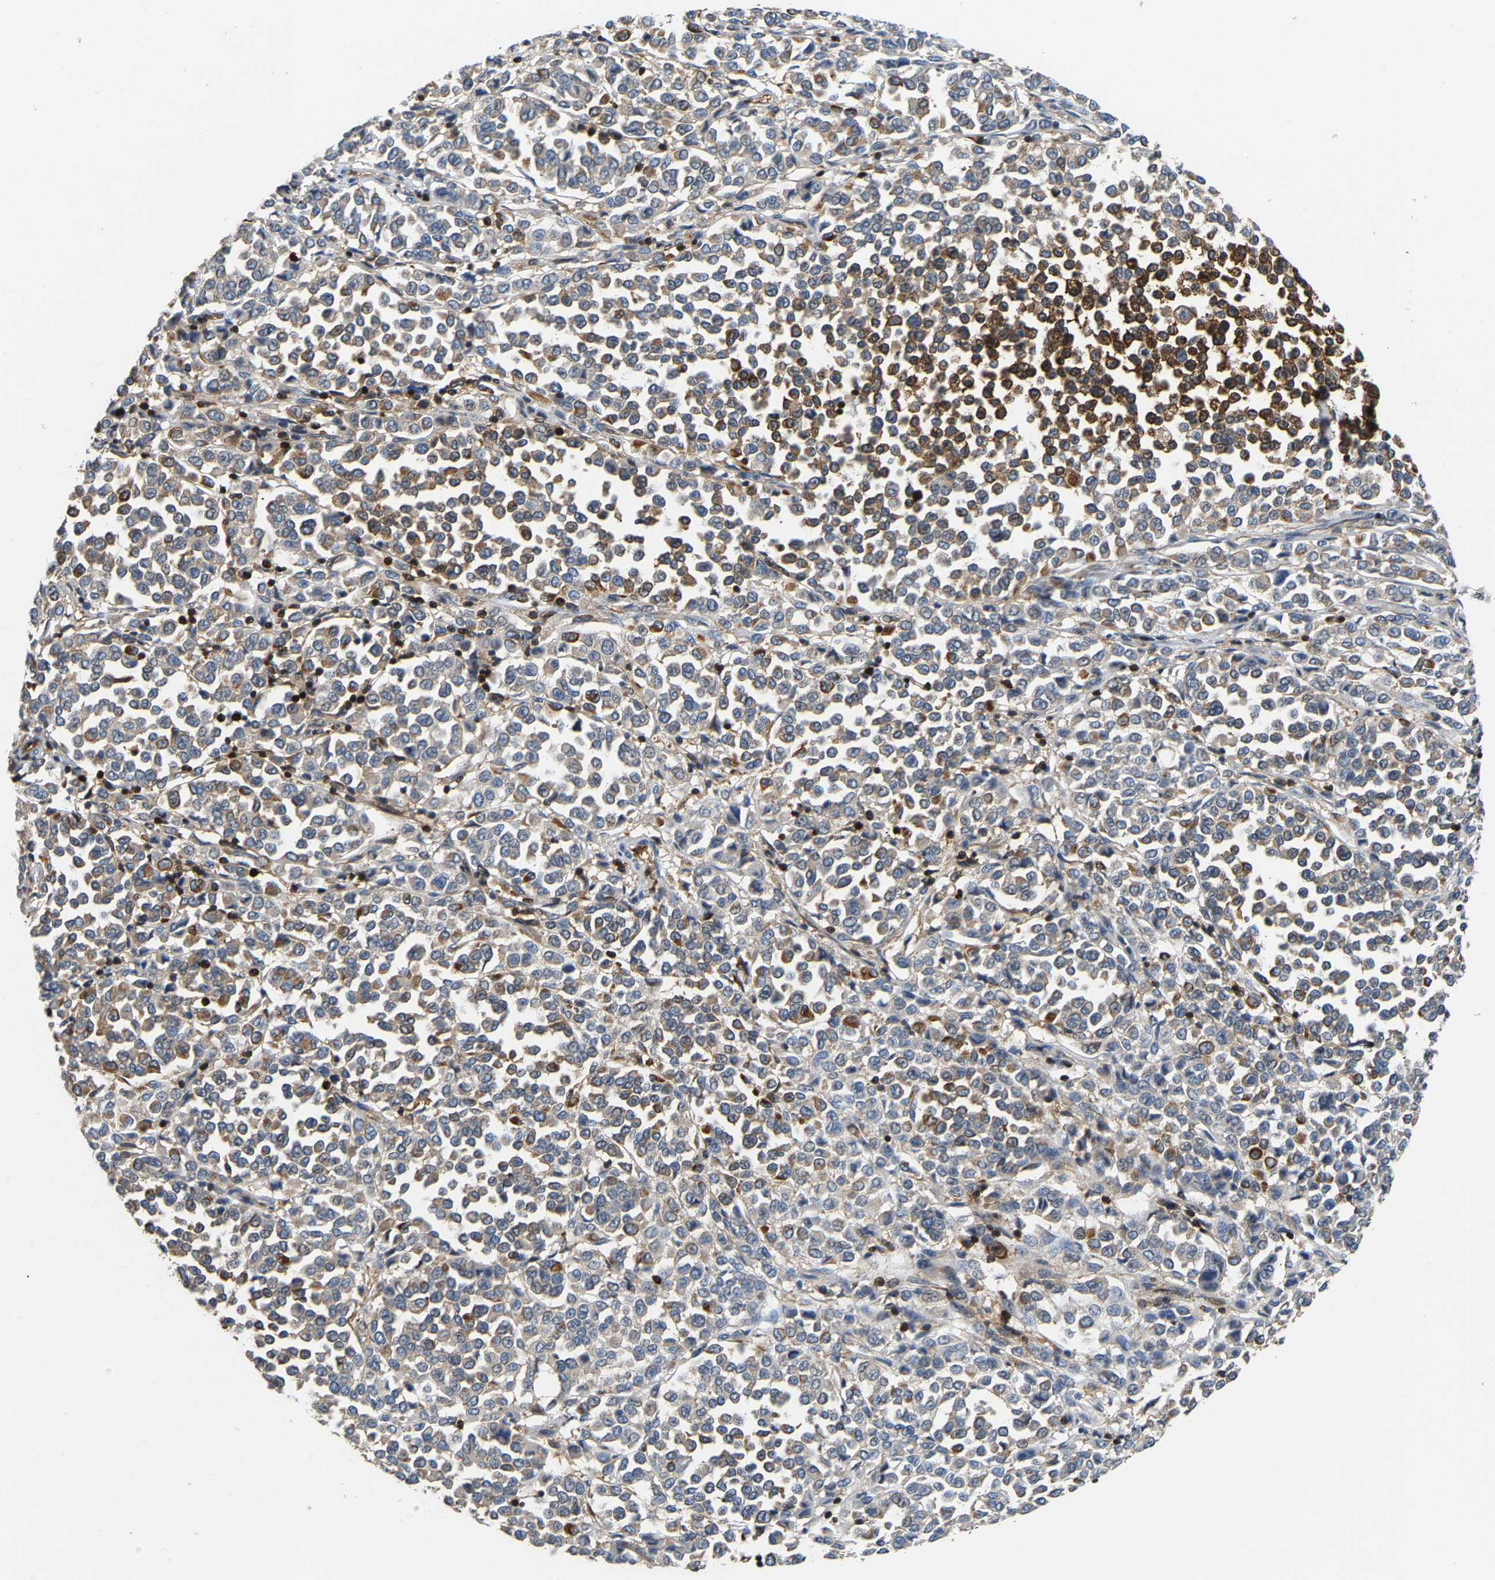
{"staining": {"intensity": "strong", "quantity": "<25%", "location": "cytoplasmic/membranous"}, "tissue": "melanoma", "cell_type": "Tumor cells", "image_type": "cancer", "snomed": [{"axis": "morphology", "description": "Malignant melanoma, Metastatic site"}, {"axis": "topography", "description": "Pancreas"}], "caption": "Human melanoma stained with a brown dye reveals strong cytoplasmic/membranous positive positivity in approximately <25% of tumor cells.", "gene": "GIMAP7", "patient": {"sex": "female", "age": 30}}